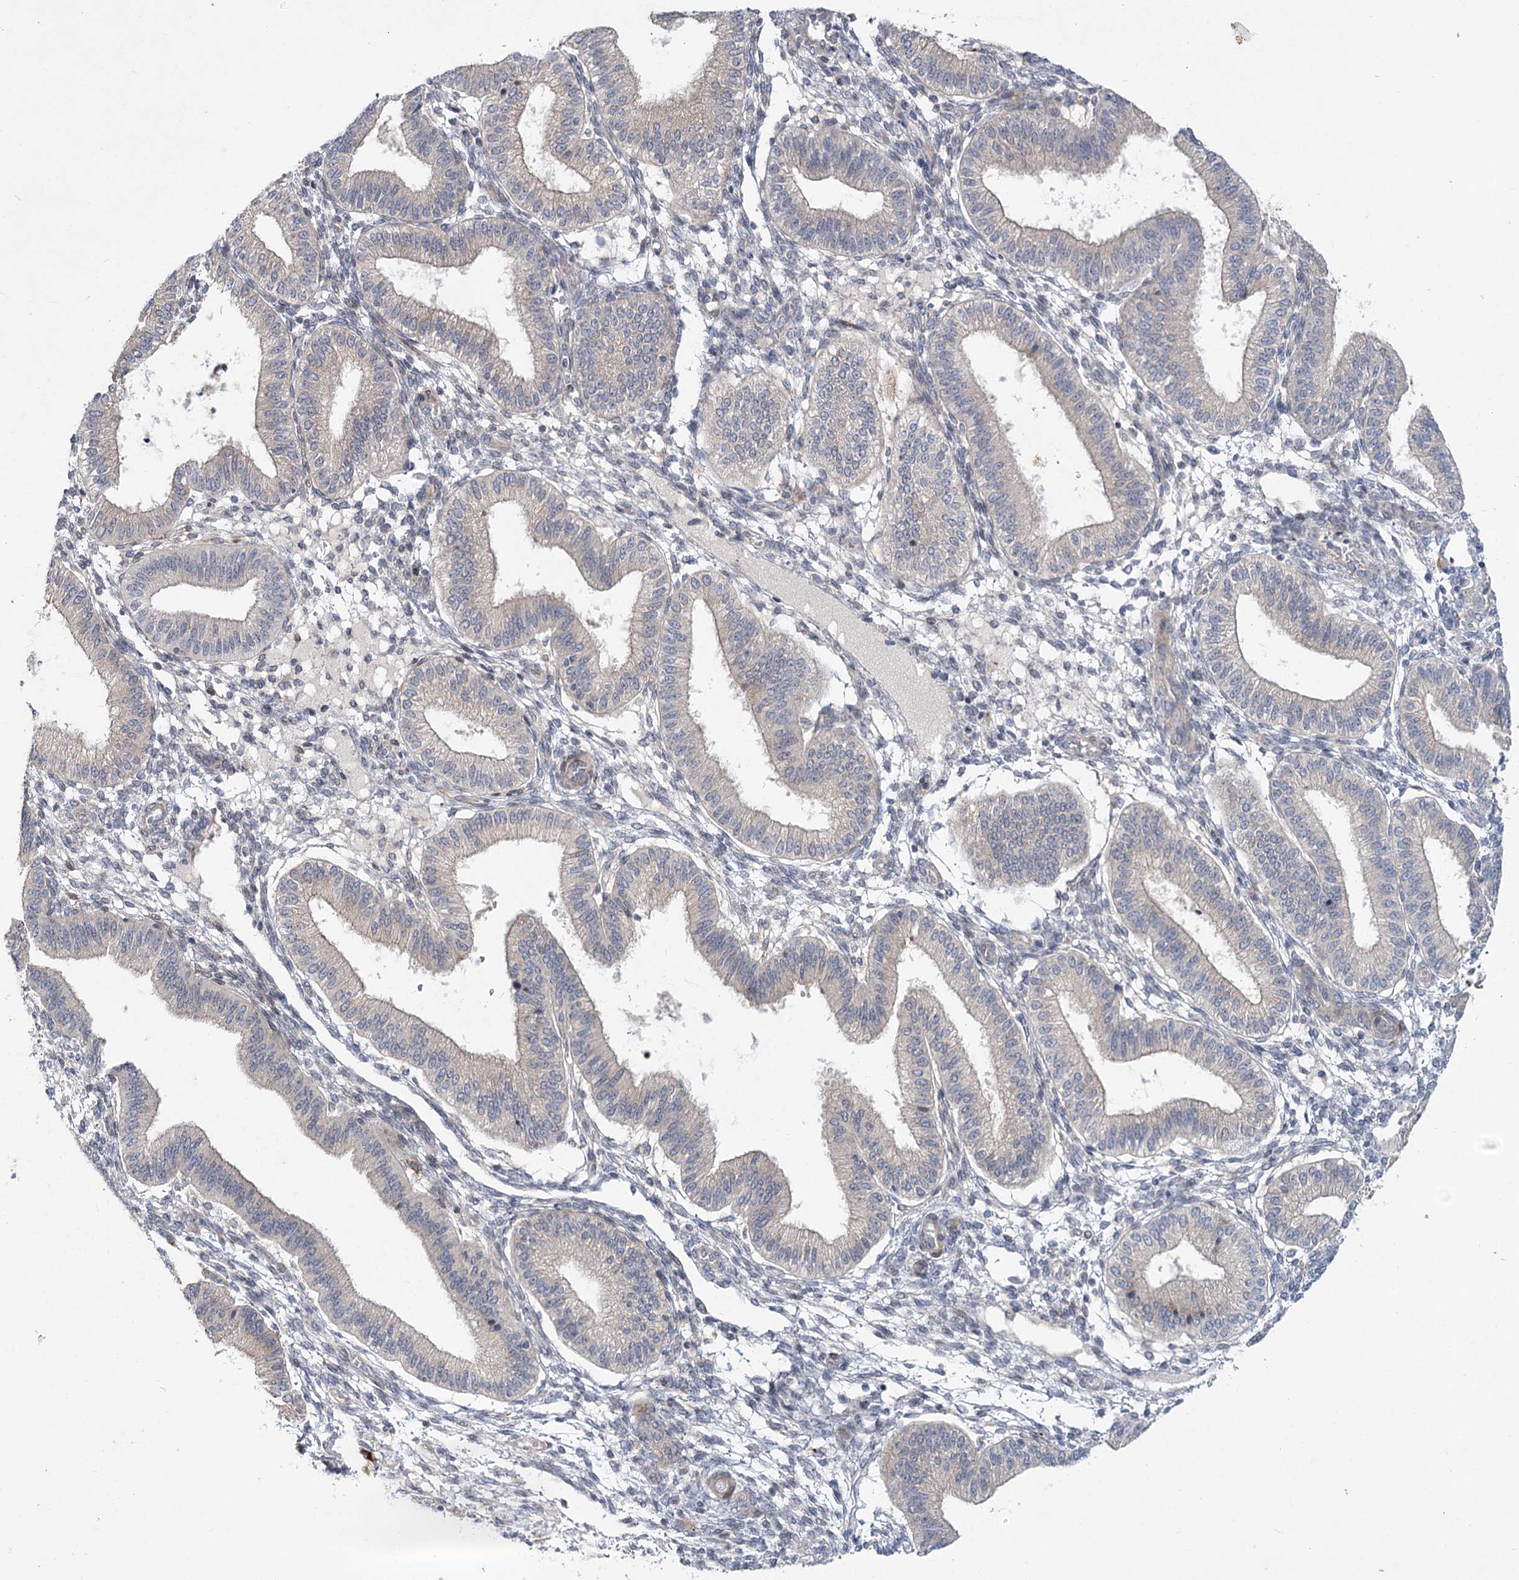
{"staining": {"intensity": "negative", "quantity": "none", "location": "none"}, "tissue": "endometrium", "cell_type": "Cells in endometrial stroma", "image_type": "normal", "snomed": [{"axis": "morphology", "description": "Normal tissue, NOS"}, {"axis": "topography", "description": "Endometrium"}], "caption": "This histopathology image is of benign endometrium stained with immunohistochemistry (IHC) to label a protein in brown with the nuclei are counter-stained blue. There is no staining in cells in endometrial stroma.", "gene": "SH3BP5L", "patient": {"sex": "female", "age": 39}}